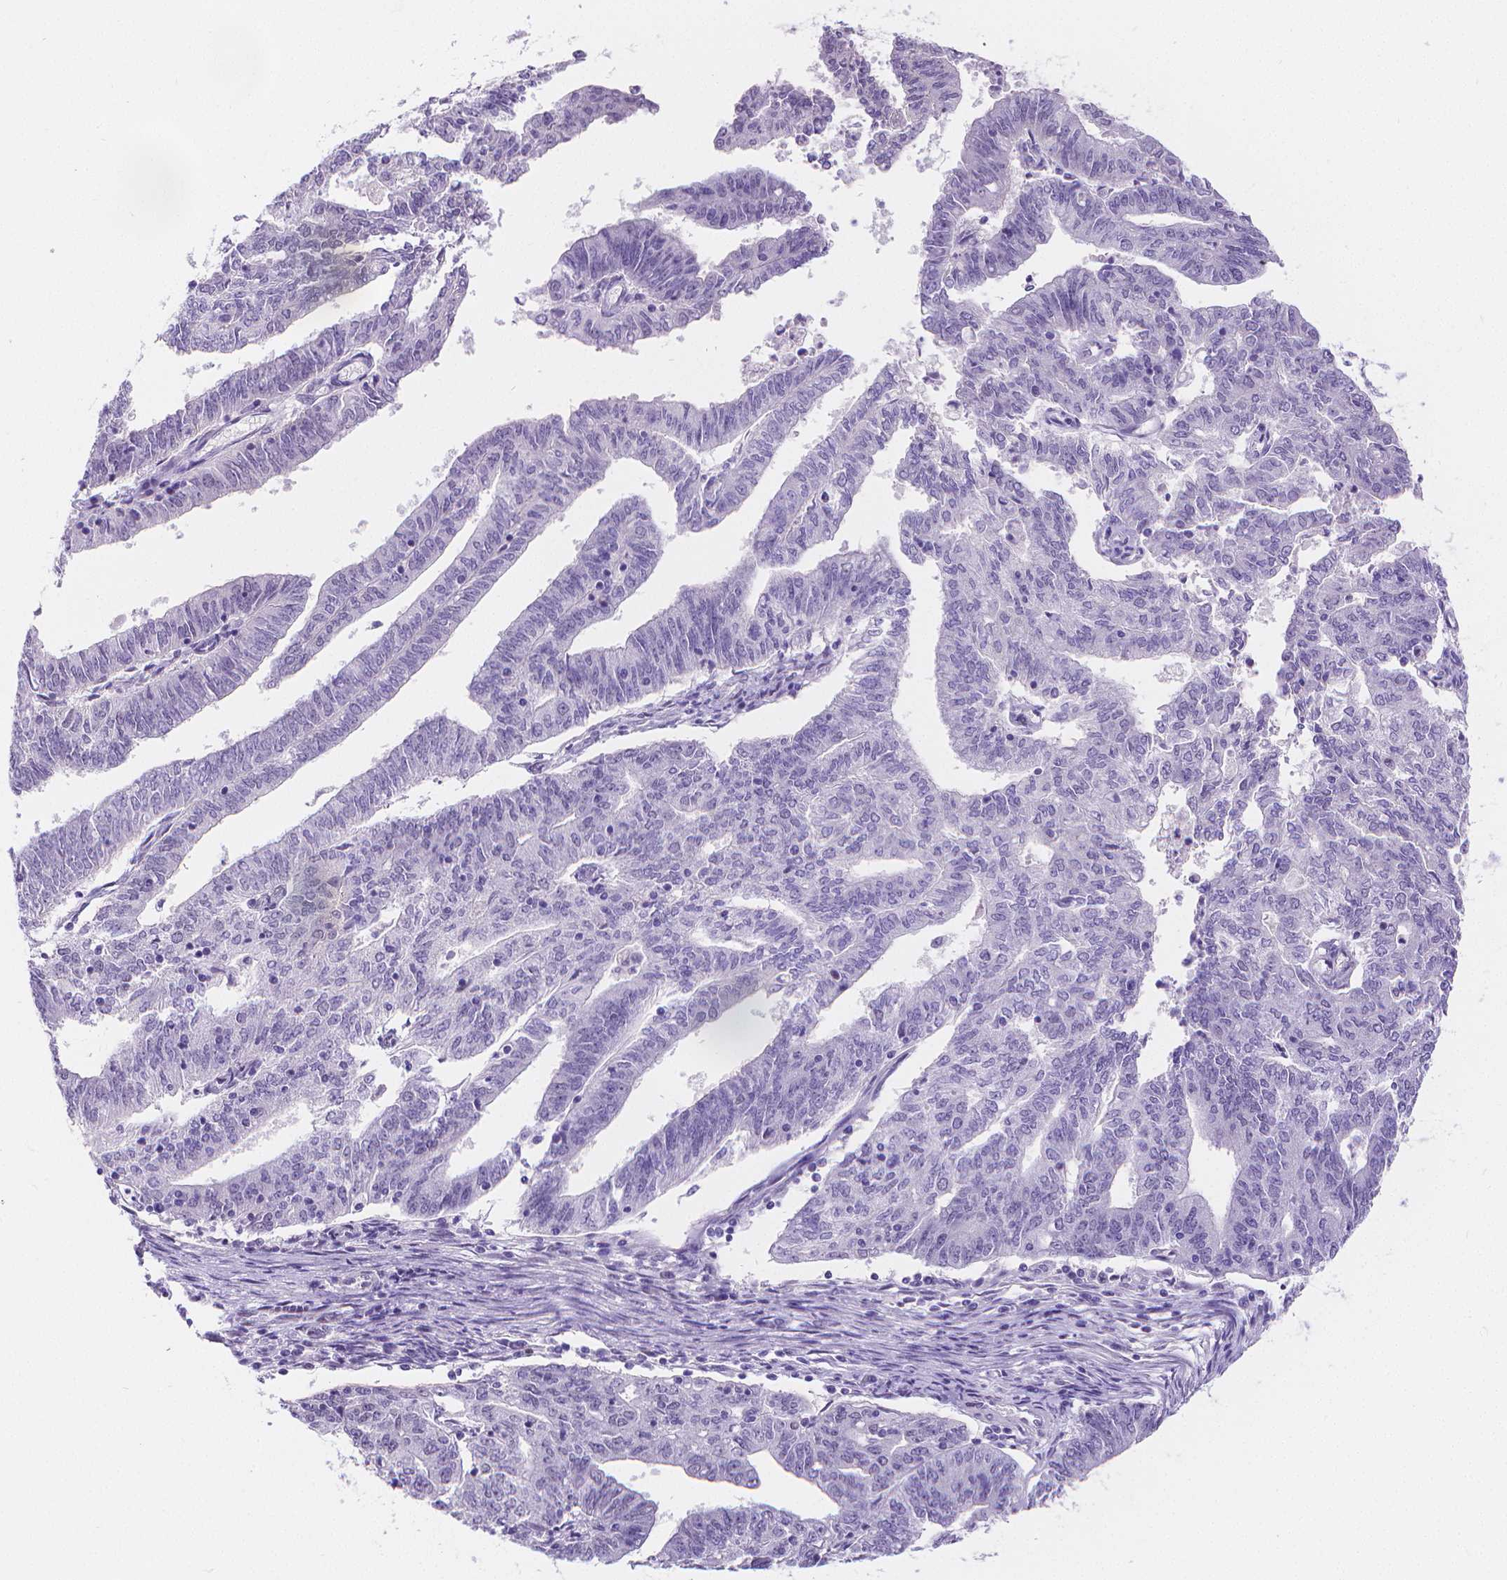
{"staining": {"intensity": "negative", "quantity": "none", "location": "none"}, "tissue": "endometrial cancer", "cell_type": "Tumor cells", "image_type": "cancer", "snomed": [{"axis": "morphology", "description": "Adenocarcinoma, NOS"}, {"axis": "topography", "description": "Endometrium"}], "caption": "Tumor cells show no significant expression in adenocarcinoma (endometrial). The staining is performed using DAB (3,3'-diaminobenzidine) brown chromogen with nuclei counter-stained in using hematoxylin.", "gene": "MEF2C", "patient": {"sex": "female", "age": 82}}